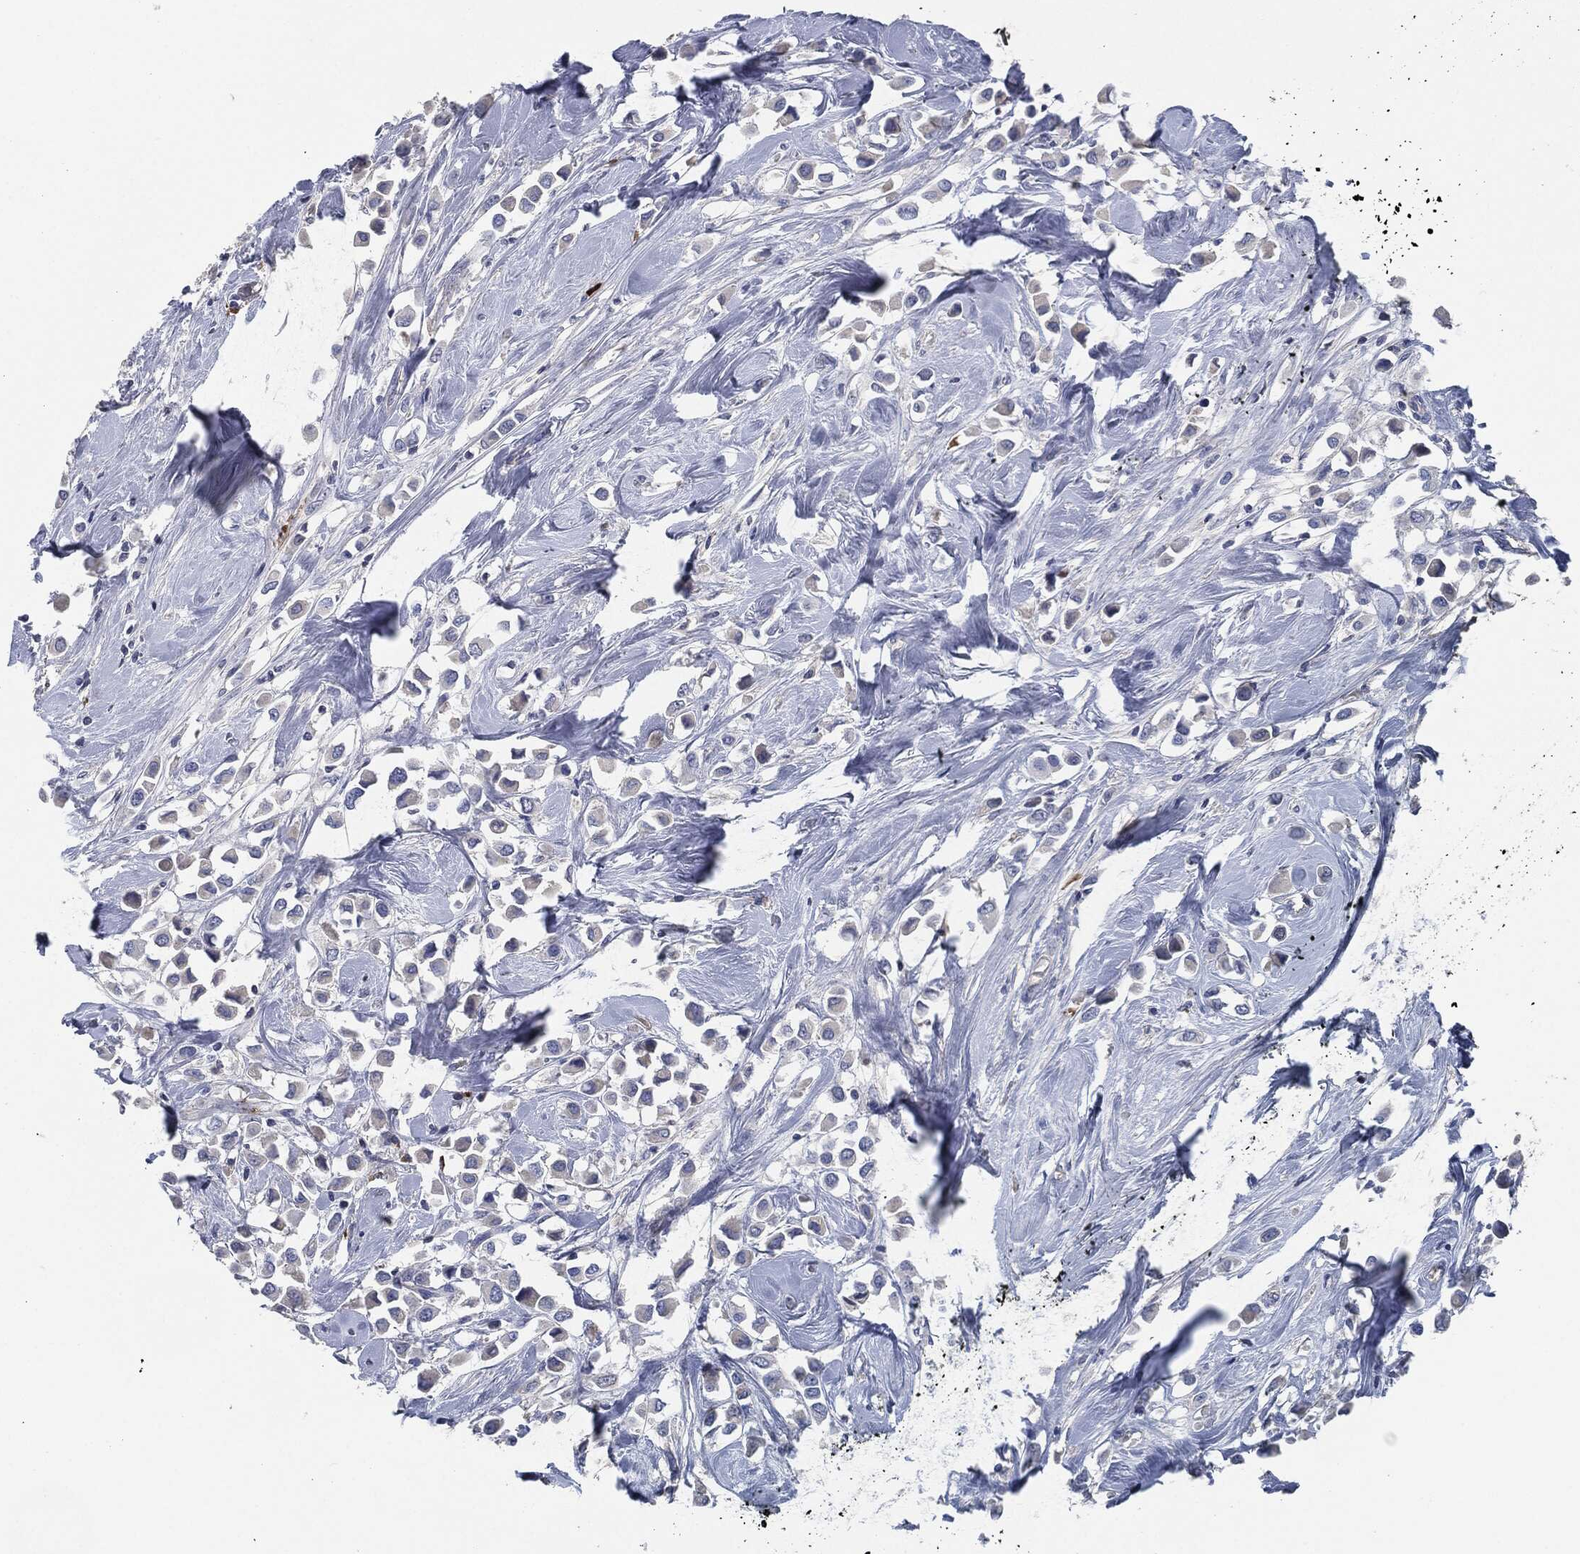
{"staining": {"intensity": "negative", "quantity": "none", "location": "none"}, "tissue": "breast cancer", "cell_type": "Tumor cells", "image_type": "cancer", "snomed": [{"axis": "morphology", "description": "Duct carcinoma"}, {"axis": "topography", "description": "Breast"}], "caption": "Breast cancer (intraductal carcinoma) was stained to show a protein in brown. There is no significant positivity in tumor cells.", "gene": "CD27", "patient": {"sex": "female", "age": 61}}